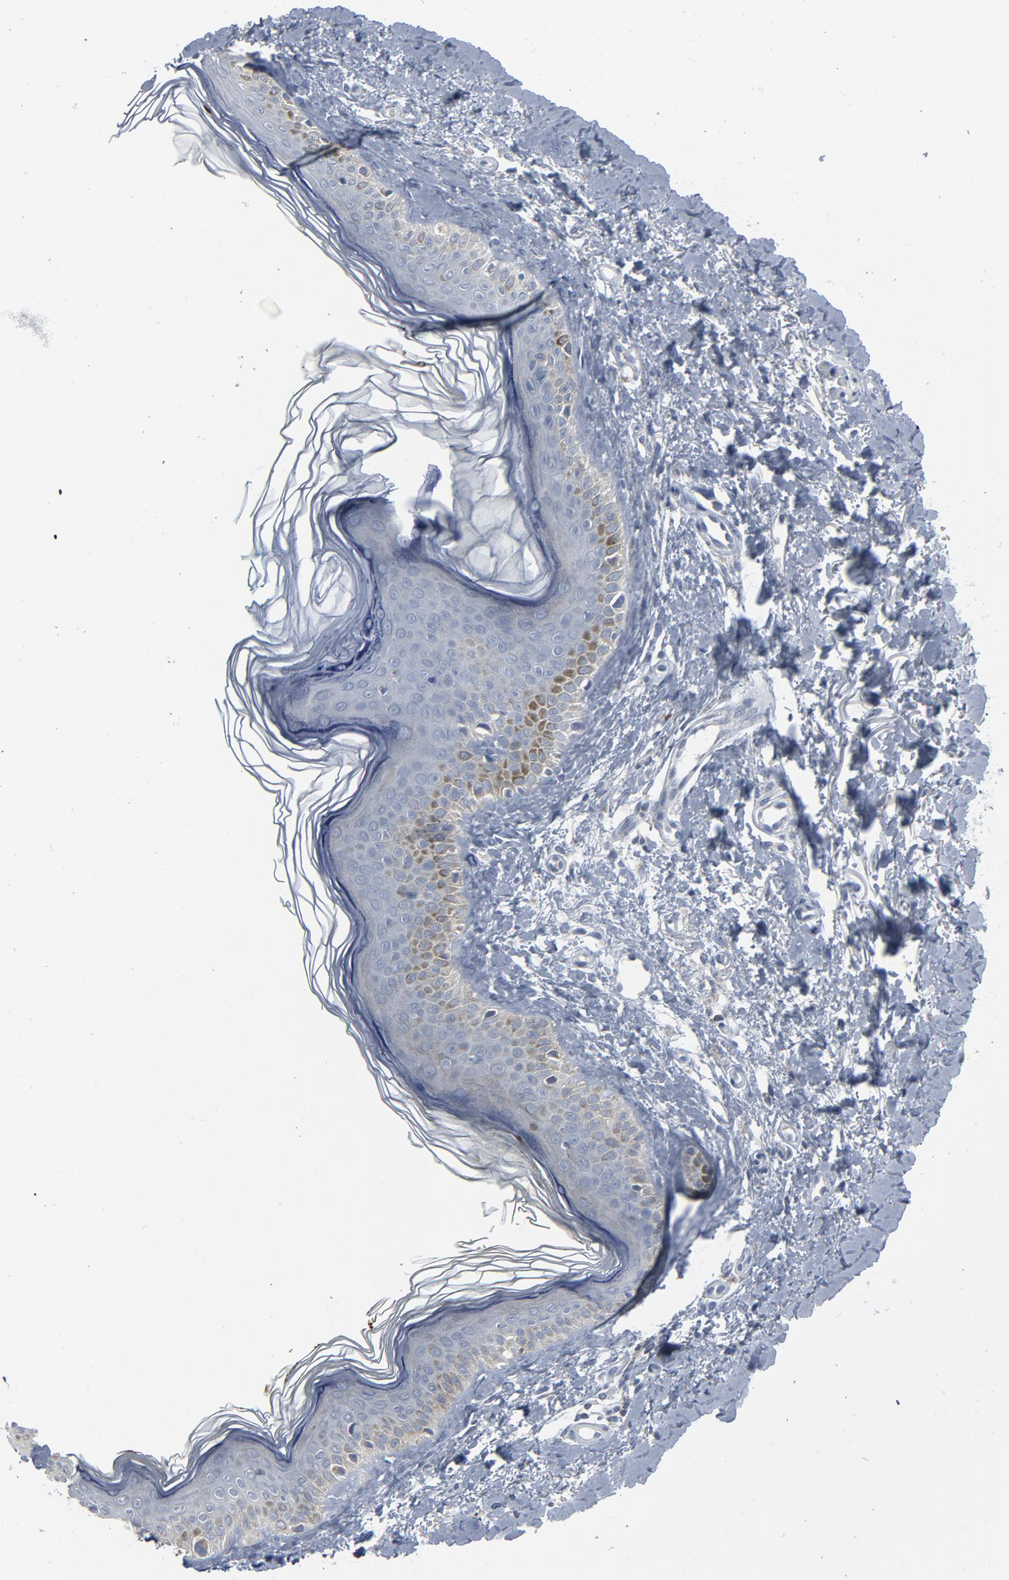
{"staining": {"intensity": "negative", "quantity": "none", "location": "none"}, "tissue": "skin", "cell_type": "Fibroblasts", "image_type": "normal", "snomed": [{"axis": "morphology", "description": "Normal tissue, NOS"}, {"axis": "topography", "description": "Skin"}], "caption": "This micrograph is of normal skin stained with immunohistochemistry to label a protein in brown with the nuclei are counter-stained blue. There is no expression in fibroblasts.", "gene": "GPX2", "patient": {"sex": "male", "age": 71}}